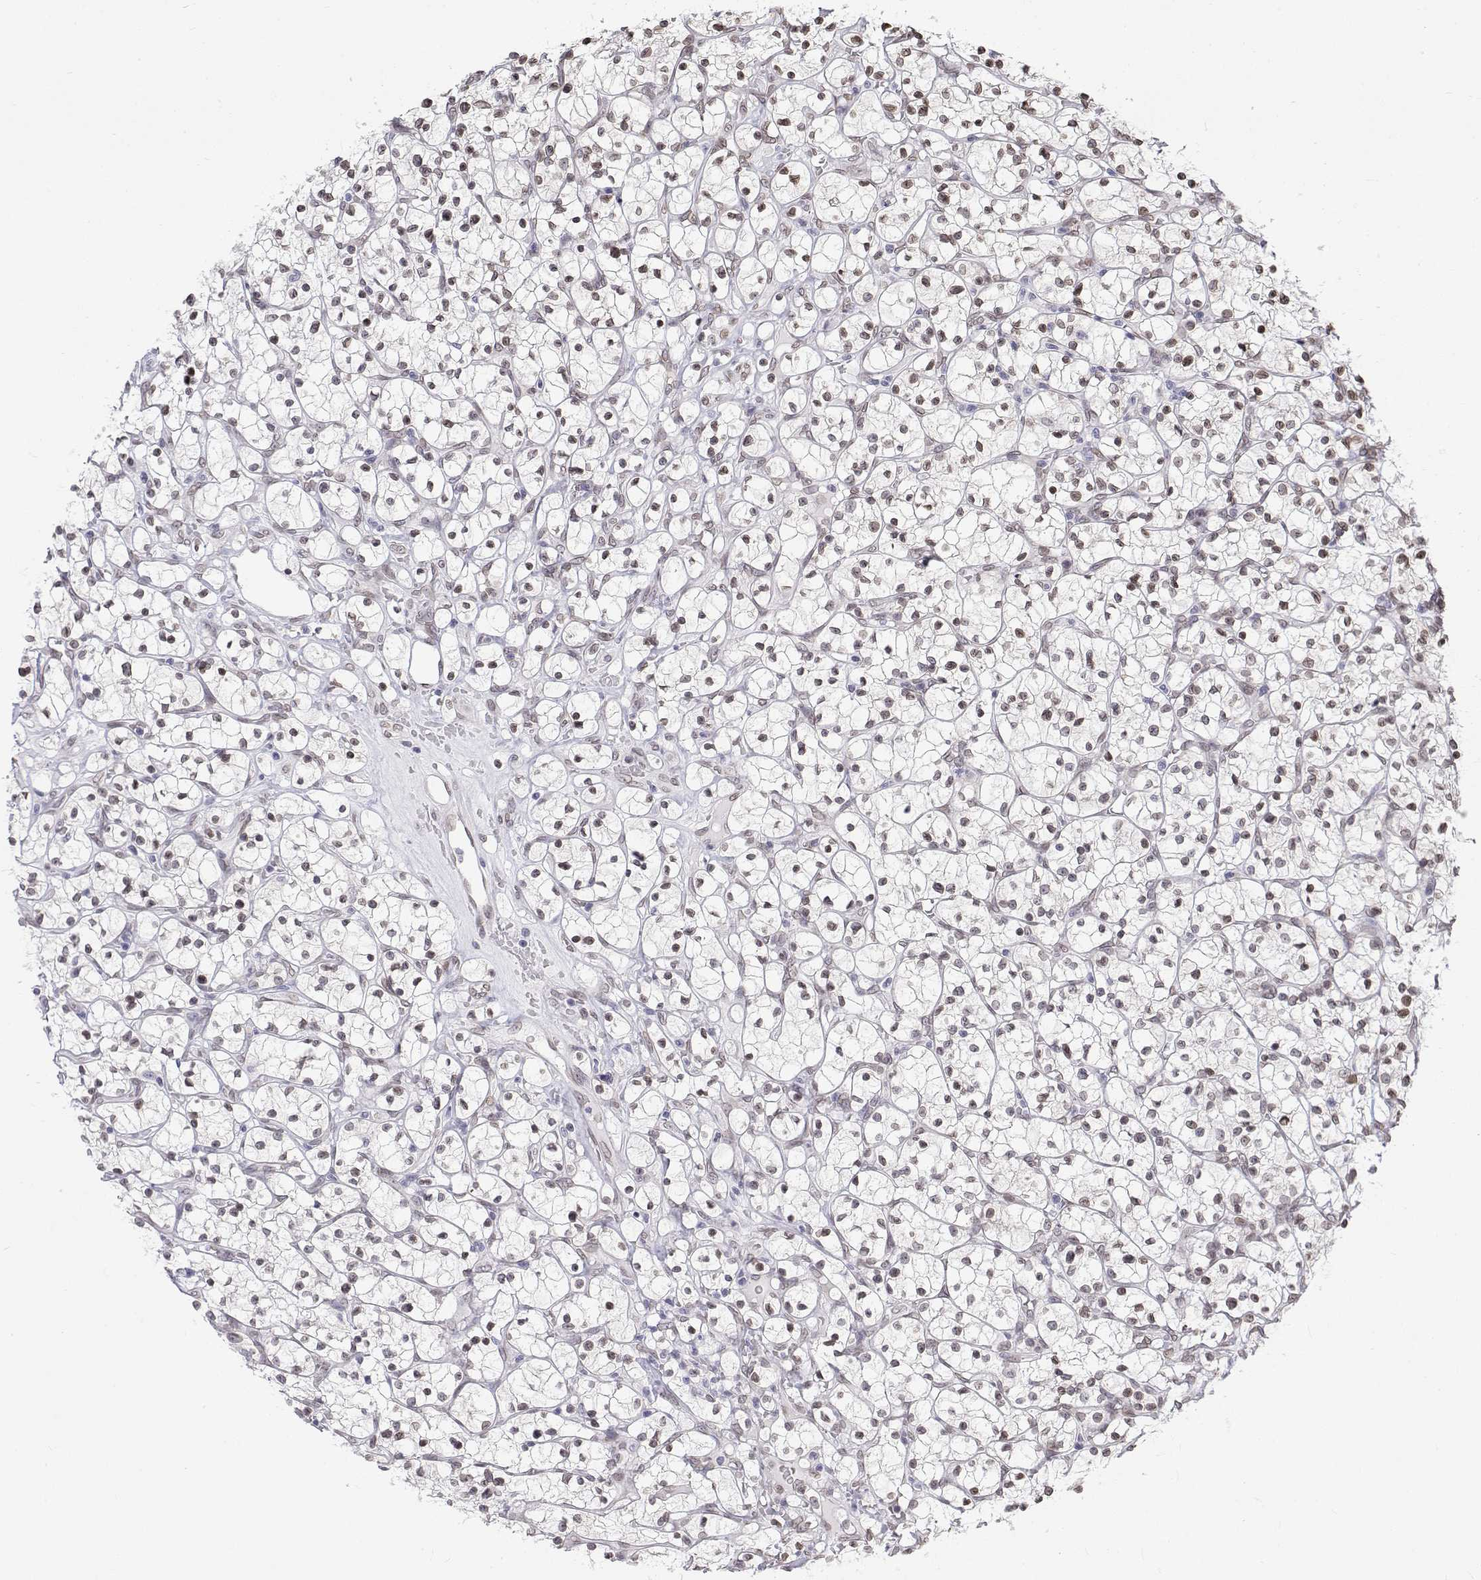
{"staining": {"intensity": "weak", "quantity": "25%-75%", "location": "nuclear"}, "tissue": "renal cancer", "cell_type": "Tumor cells", "image_type": "cancer", "snomed": [{"axis": "morphology", "description": "Adenocarcinoma, NOS"}, {"axis": "topography", "description": "Kidney"}], "caption": "Immunohistochemical staining of human renal cancer (adenocarcinoma) demonstrates low levels of weak nuclear positivity in approximately 25%-75% of tumor cells. (DAB (3,3'-diaminobenzidine) IHC, brown staining for protein, blue staining for nuclei).", "gene": "ZNF532", "patient": {"sex": "female", "age": 64}}